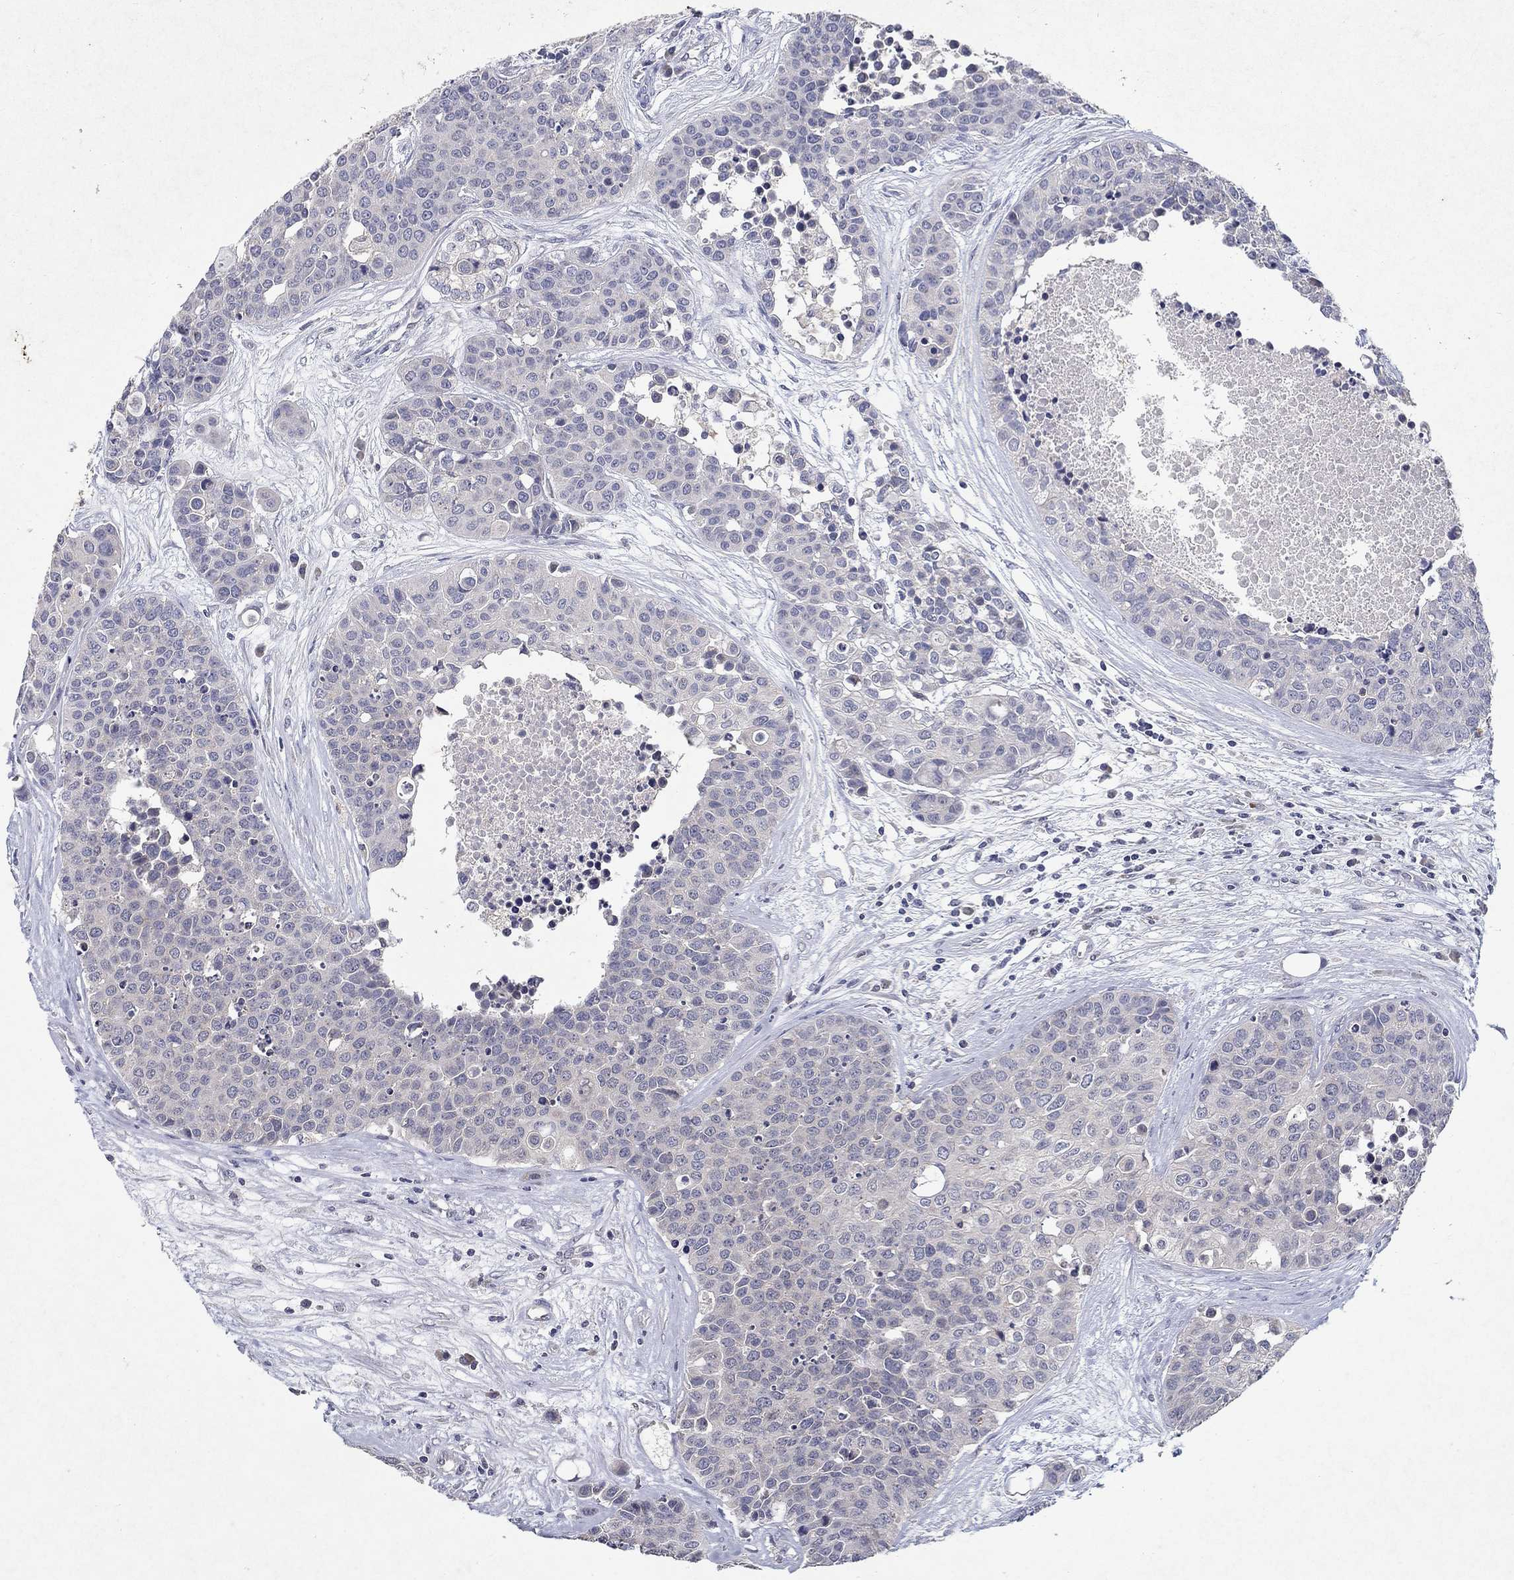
{"staining": {"intensity": "negative", "quantity": "none", "location": "none"}, "tissue": "carcinoid", "cell_type": "Tumor cells", "image_type": "cancer", "snomed": [{"axis": "morphology", "description": "Carcinoid, malignant, NOS"}, {"axis": "topography", "description": "Colon"}], "caption": "A high-resolution image shows immunohistochemistry (IHC) staining of carcinoid (malignant), which demonstrates no significant staining in tumor cells.", "gene": "PROZ", "patient": {"sex": "male", "age": 81}}